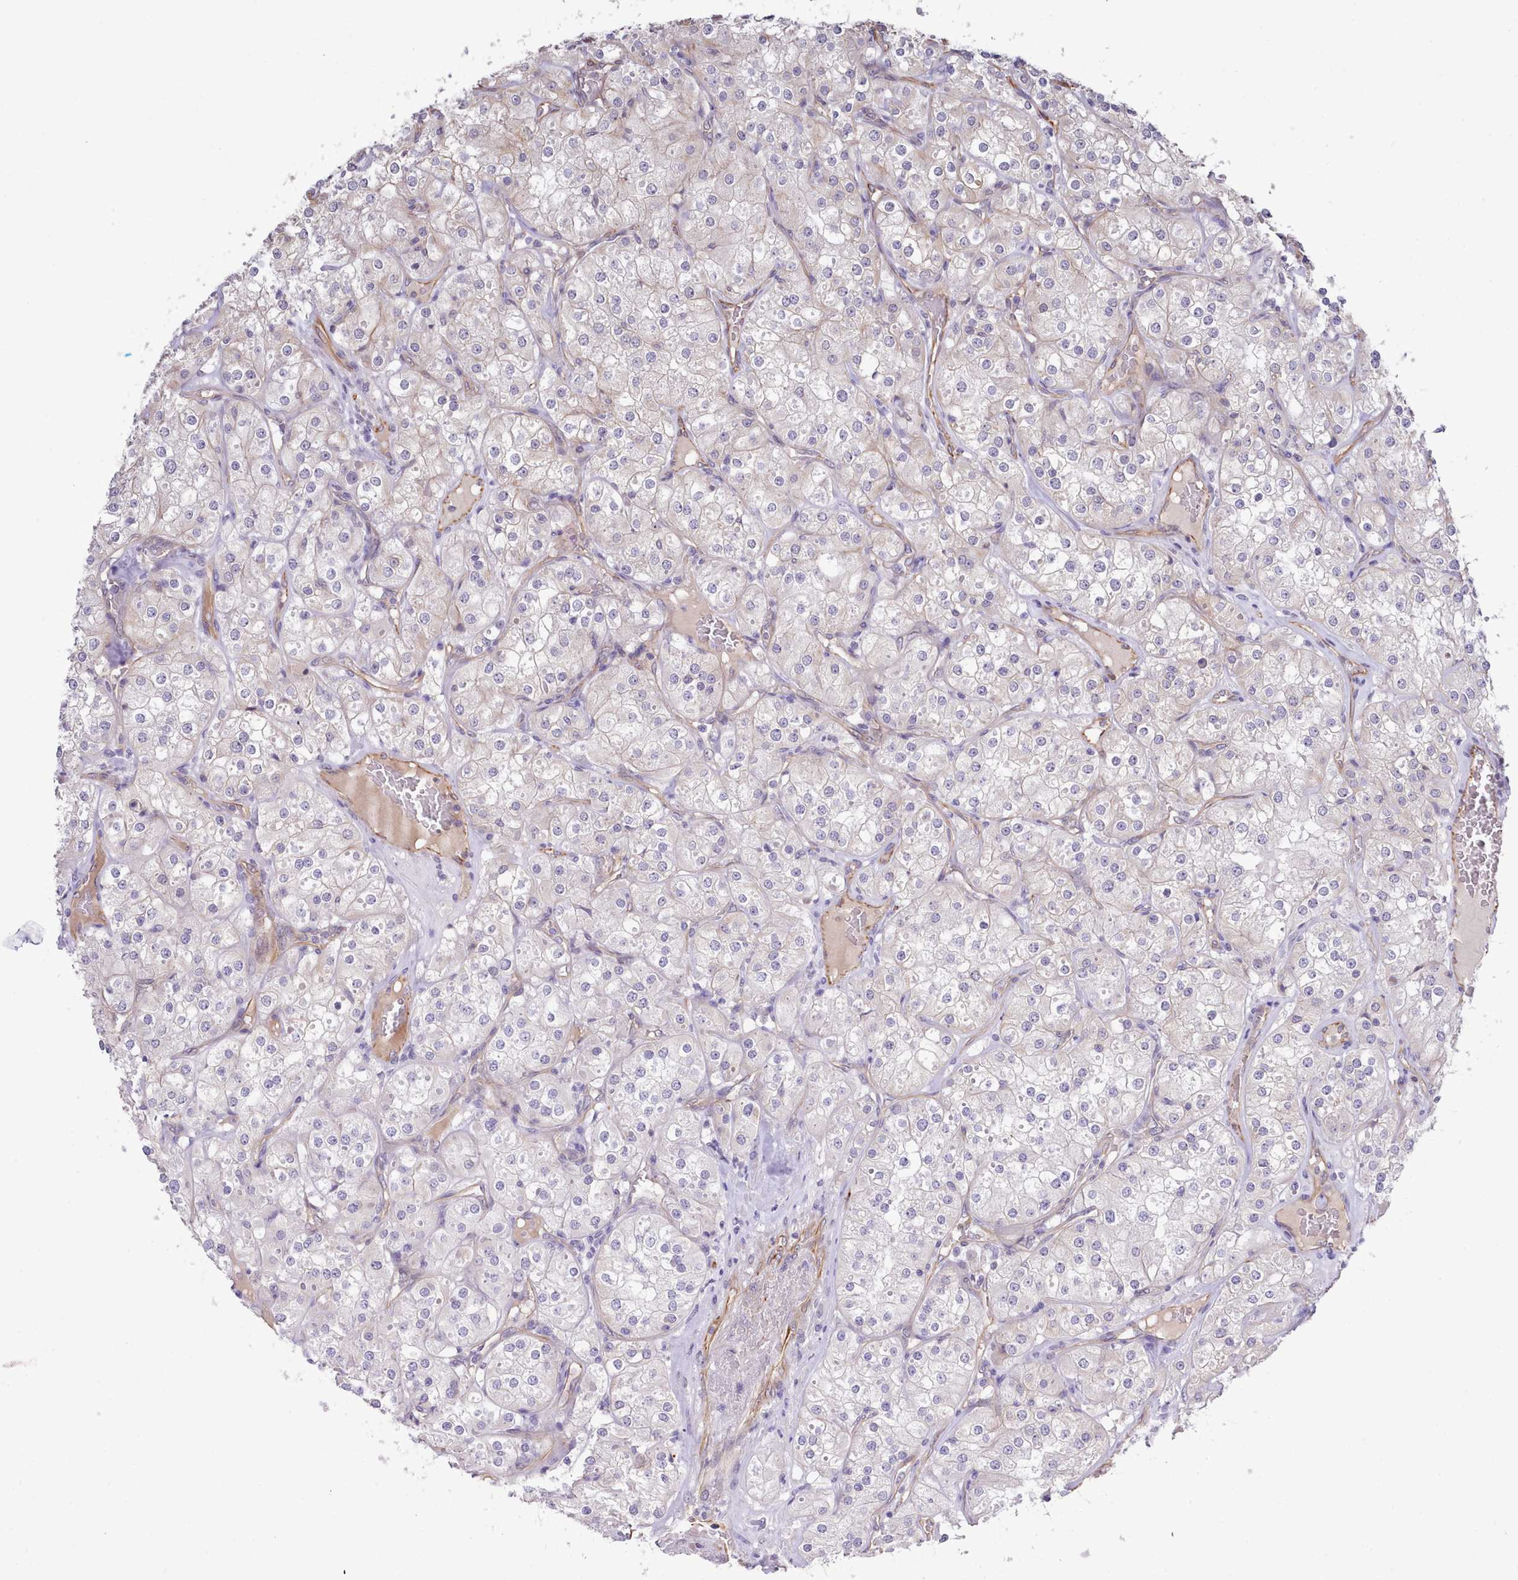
{"staining": {"intensity": "negative", "quantity": "none", "location": "none"}, "tissue": "renal cancer", "cell_type": "Tumor cells", "image_type": "cancer", "snomed": [{"axis": "morphology", "description": "Adenocarcinoma, NOS"}, {"axis": "topography", "description": "Kidney"}], "caption": "High power microscopy image of an immunohistochemistry histopathology image of renal adenocarcinoma, revealing no significant expression in tumor cells. Nuclei are stained in blue.", "gene": "ZC3H13", "patient": {"sex": "male", "age": 77}}